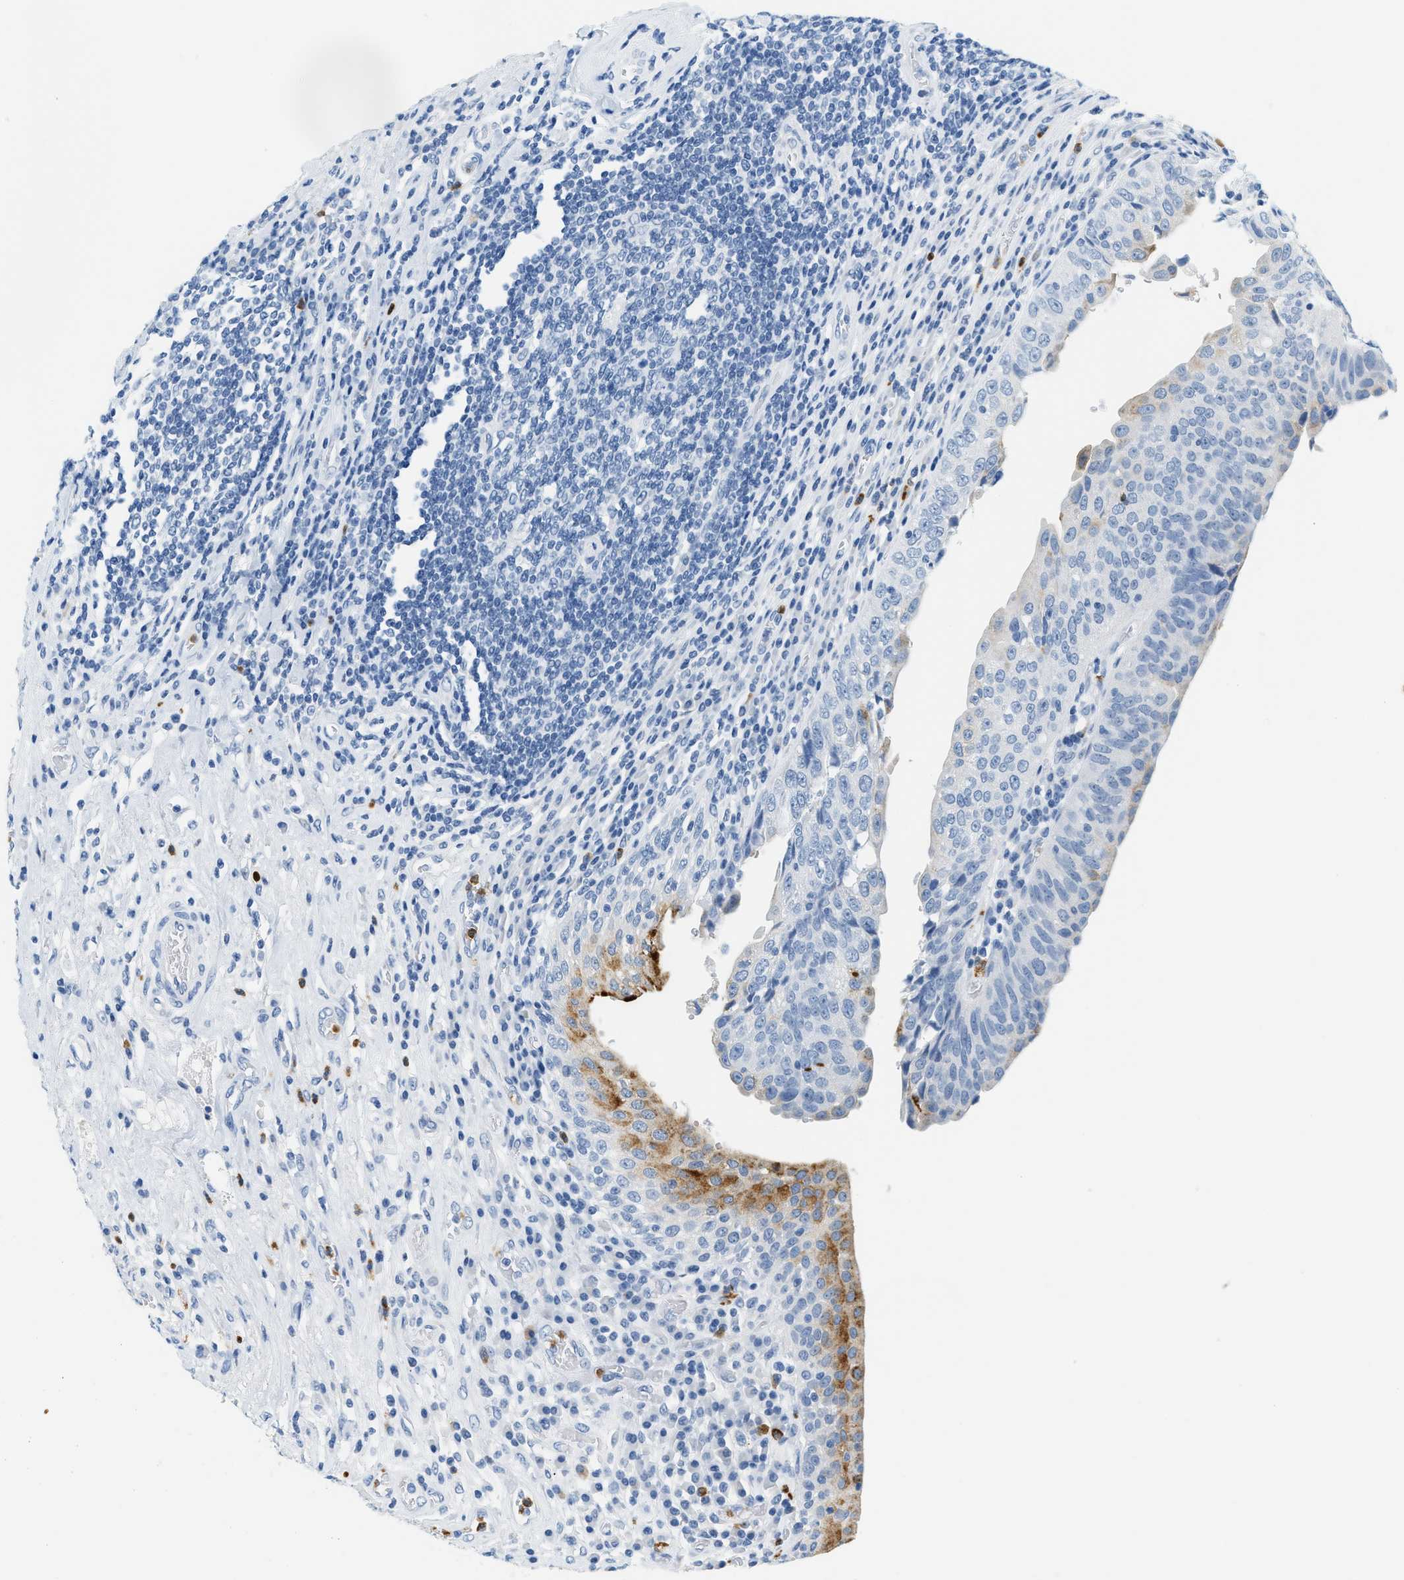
{"staining": {"intensity": "moderate", "quantity": "<25%", "location": "cytoplasmic/membranous"}, "tissue": "urothelial cancer", "cell_type": "Tumor cells", "image_type": "cancer", "snomed": [{"axis": "morphology", "description": "Urothelial carcinoma, High grade"}, {"axis": "topography", "description": "Urinary bladder"}], "caption": "Immunohistochemistry (IHC) staining of urothelial carcinoma (high-grade), which shows low levels of moderate cytoplasmic/membranous staining in approximately <25% of tumor cells indicating moderate cytoplasmic/membranous protein expression. The staining was performed using DAB (3,3'-diaminobenzidine) (brown) for protein detection and nuclei were counterstained in hematoxylin (blue).", "gene": "LCN2", "patient": {"sex": "female", "age": 80}}